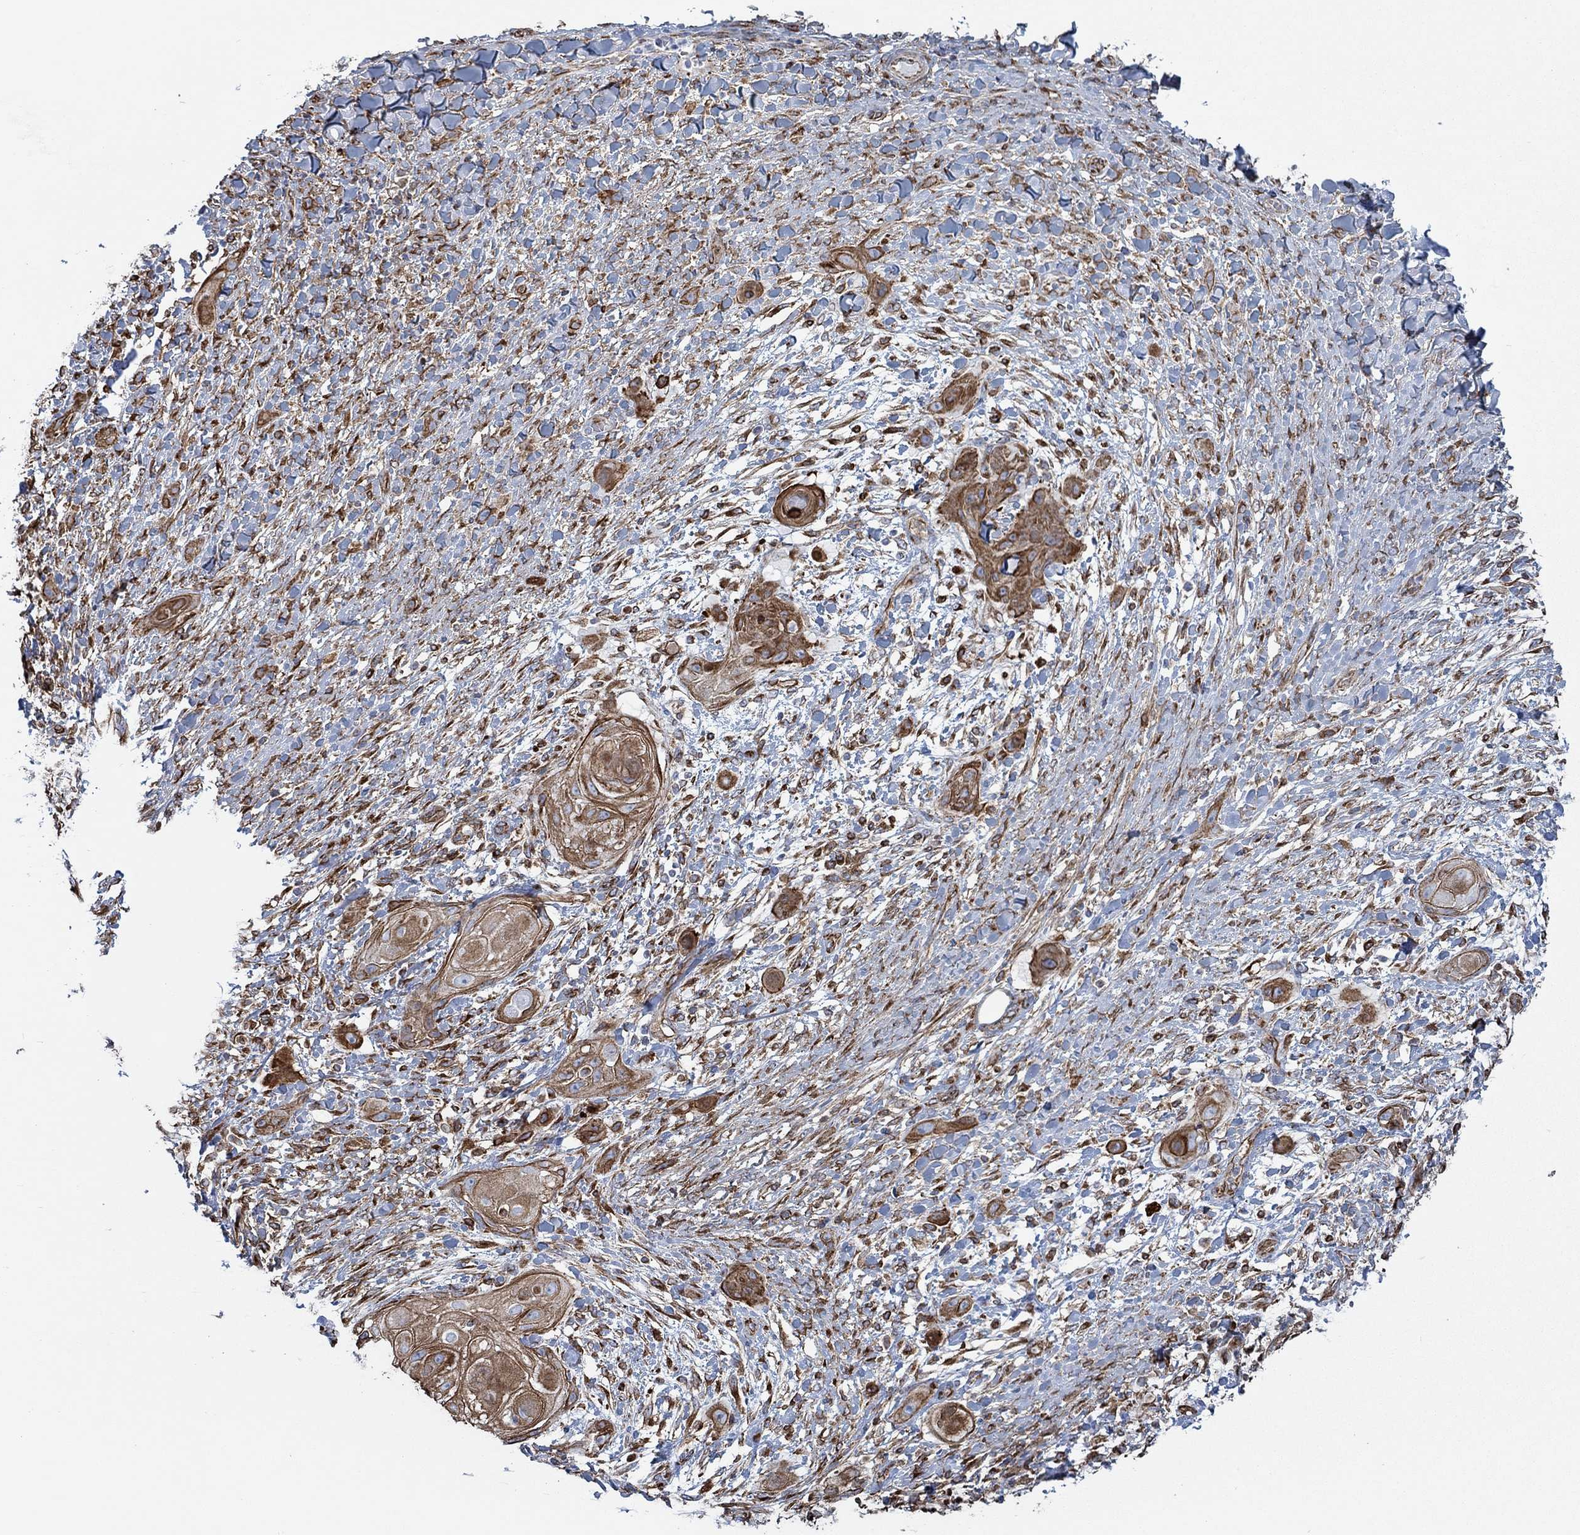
{"staining": {"intensity": "moderate", "quantity": ">75%", "location": "cytoplasmic/membranous"}, "tissue": "skin cancer", "cell_type": "Tumor cells", "image_type": "cancer", "snomed": [{"axis": "morphology", "description": "Squamous cell carcinoma, NOS"}, {"axis": "topography", "description": "Skin"}], "caption": "Immunohistochemistry (DAB) staining of skin squamous cell carcinoma displays moderate cytoplasmic/membranous protein staining in approximately >75% of tumor cells.", "gene": "STC2", "patient": {"sex": "male", "age": 62}}